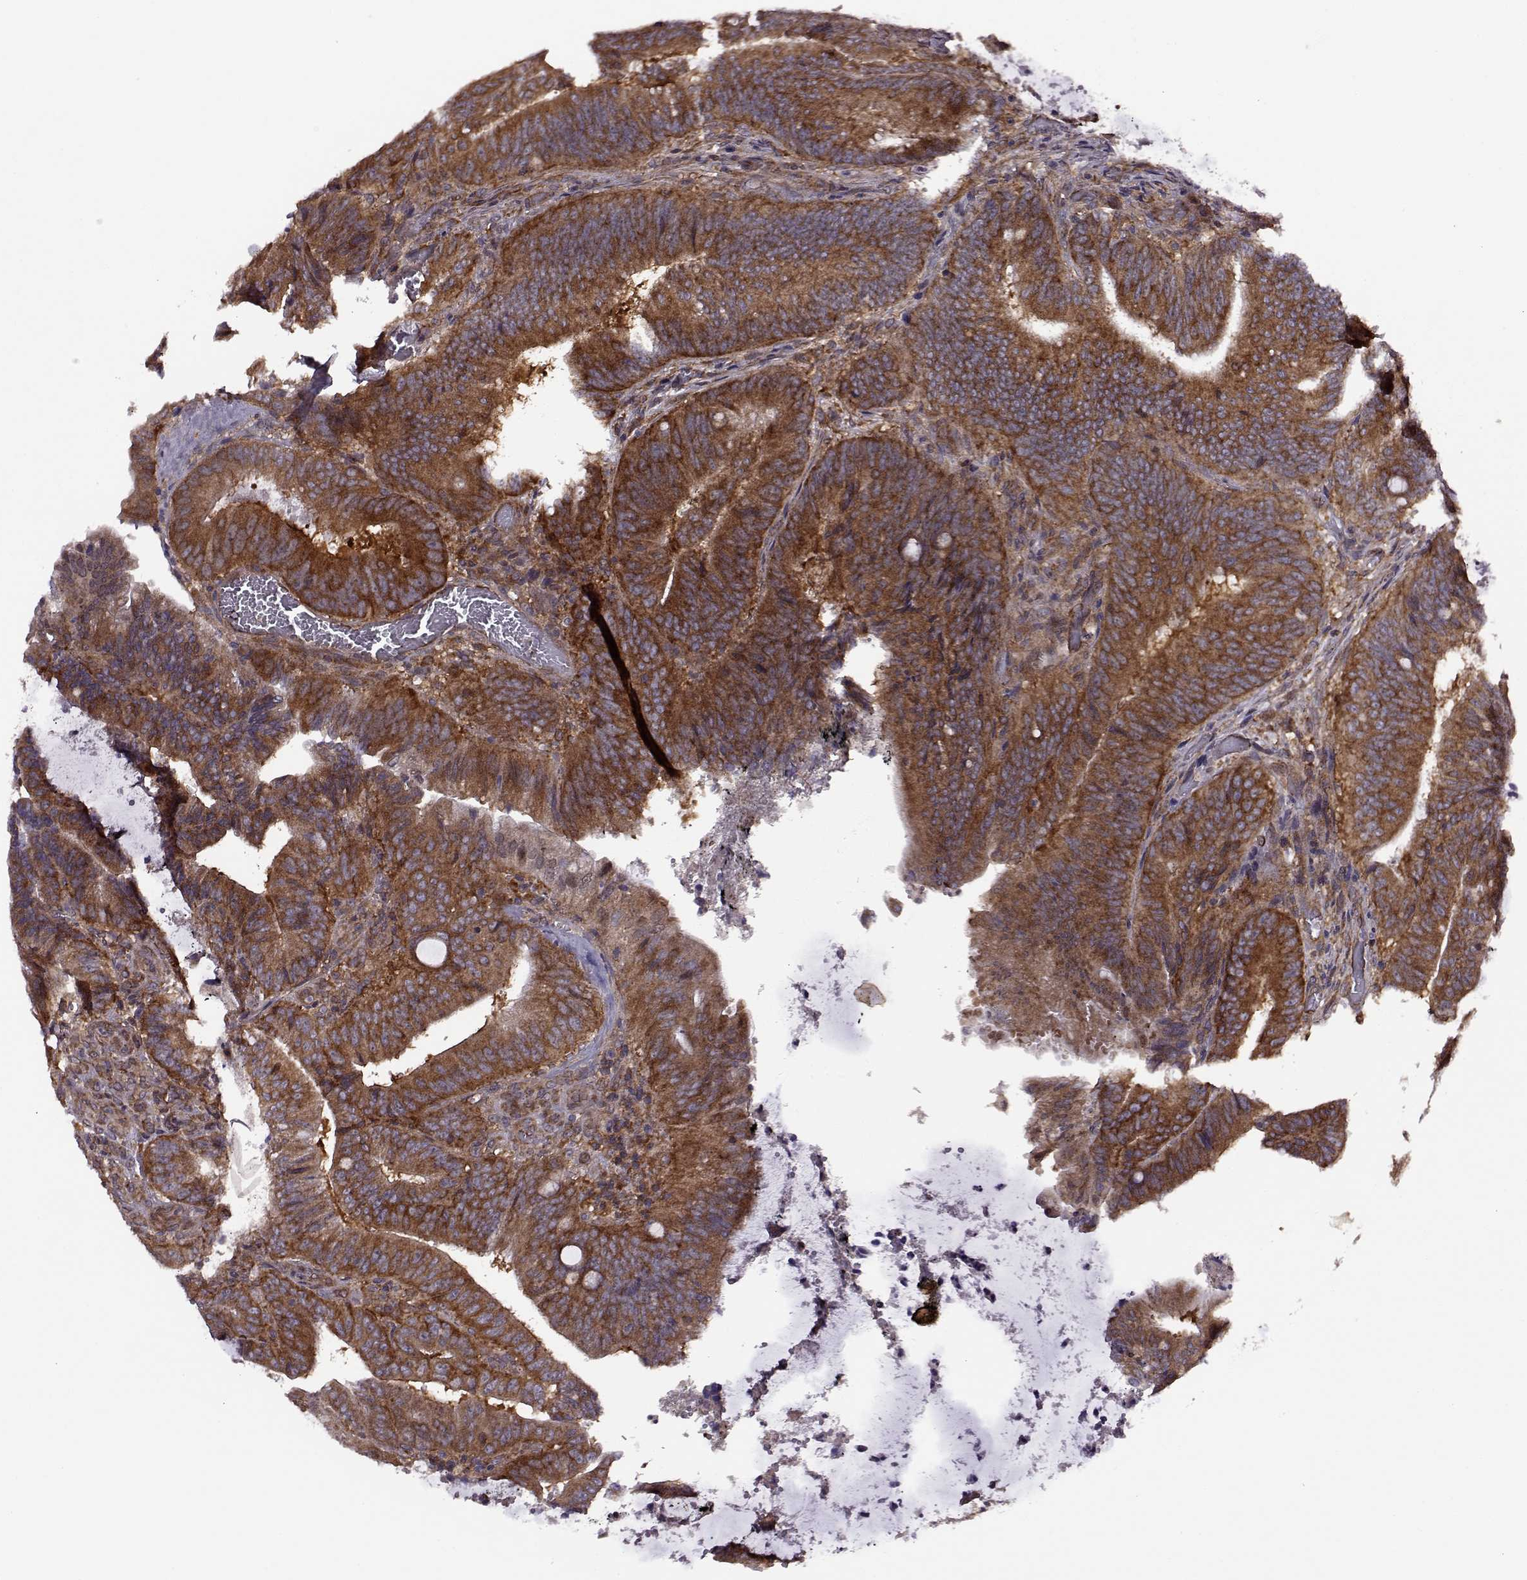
{"staining": {"intensity": "strong", "quantity": ">75%", "location": "cytoplasmic/membranous"}, "tissue": "colorectal cancer", "cell_type": "Tumor cells", "image_type": "cancer", "snomed": [{"axis": "morphology", "description": "Adenocarcinoma, NOS"}, {"axis": "topography", "description": "Colon"}], "caption": "This photomicrograph demonstrates colorectal cancer stained with immunohistochemistry (IHC) to label a protein in brown. The cytoplasmic/membranous of tumor cells show strong positivity for the protein. Nuclei are counter-stained blue.", "gene": "URI1", "patient": {"sex": "female", "age": 43}}